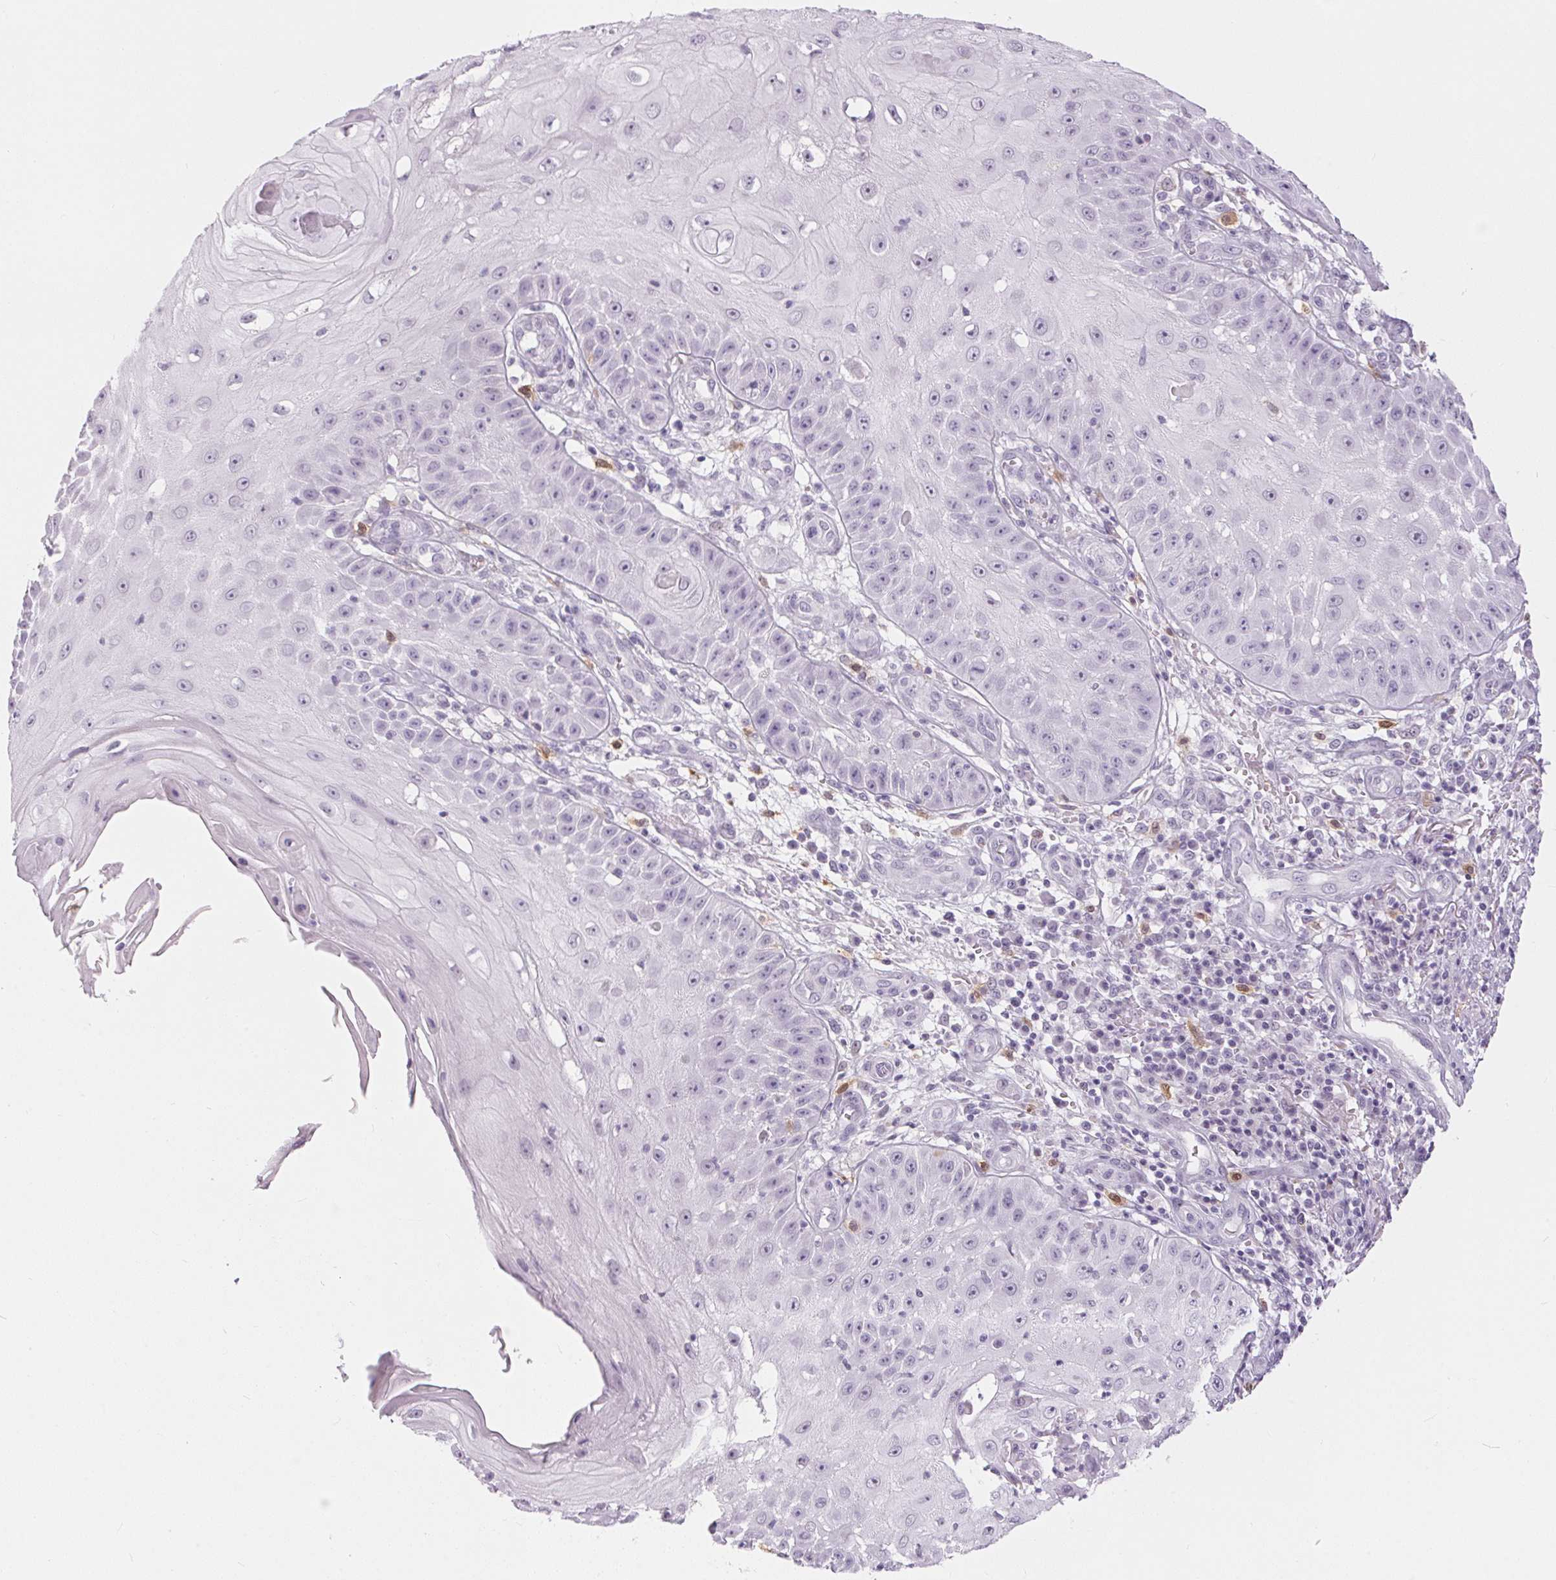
{"staining": {"intensity": "negative", "quantity": "none", "location": "none"}, "tissue": "skin cancer", "cell_type": "Tumor cells", "image_type": "cancer", "snomed": [{"axis": "morphology", "description": "Squamous cell carcinoma, NOS"}, {"axis": "topography", "description": "Skin"}], "caption": "Immunohistochemistry histopathology image of squamous cell carcinoma (skin) stained for a protein (brown), which displays no expression in tumor cells. The staining is performed using DAB (3,3'-diaminobenzidine) brown chromogen with nuclei counter-stained in using hematoxylin.", "gene": "CADPS", "patient": {"sex": "male", "age": 70}}